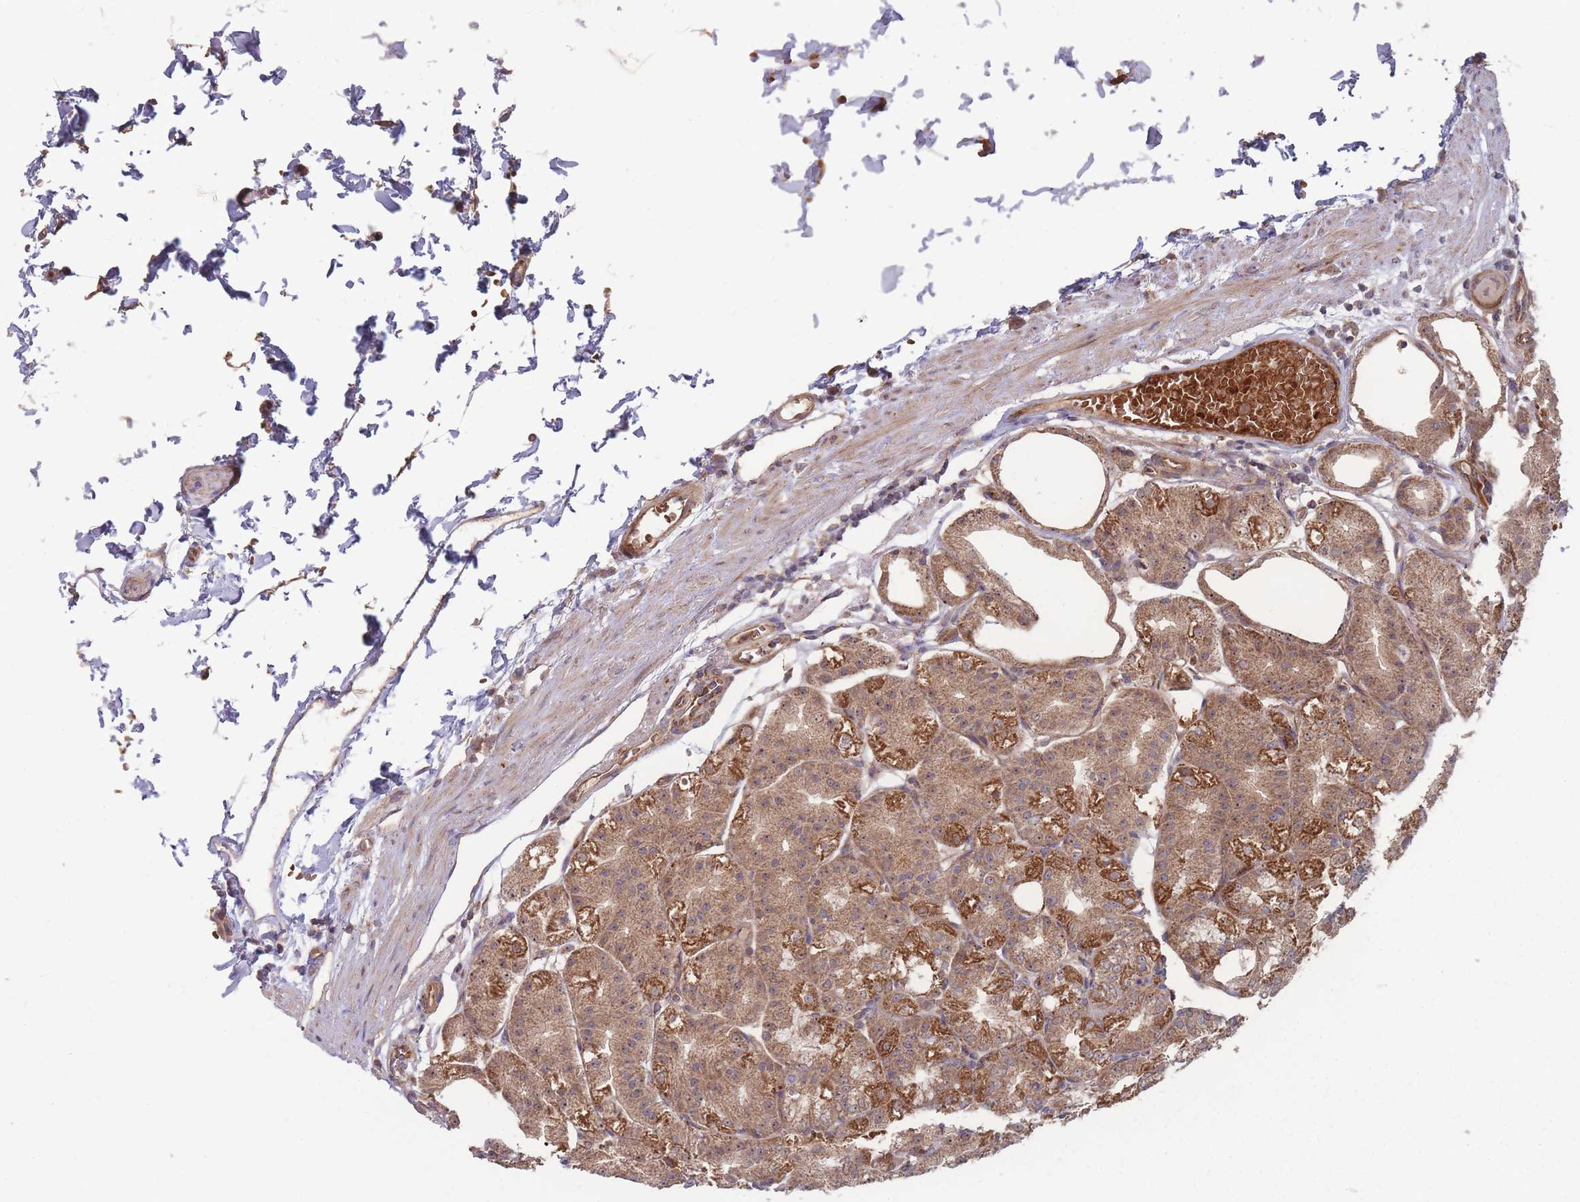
{"staining": {"intensity": "moderate", "quantity": ">75%", "location": "cytoplasmic/membranous"}, "tissue": "stomach", "cell_type": "Glandular cells", "image_type": "normal", "snomed": [{"axis": "morphology", "description": "Normal tissue, NOS"}, {"axis": "topography", "description": "Stomach, lower"}], "caption": "Unremarkable stomach shows moderate cytoplasmic/membranous expression in about >75% of glandular cells (Brightfield microscopy of DAB IHC at high magnification)..", "gene": "SLC35B4", "patient": {"sex": "male", "age": 71}}